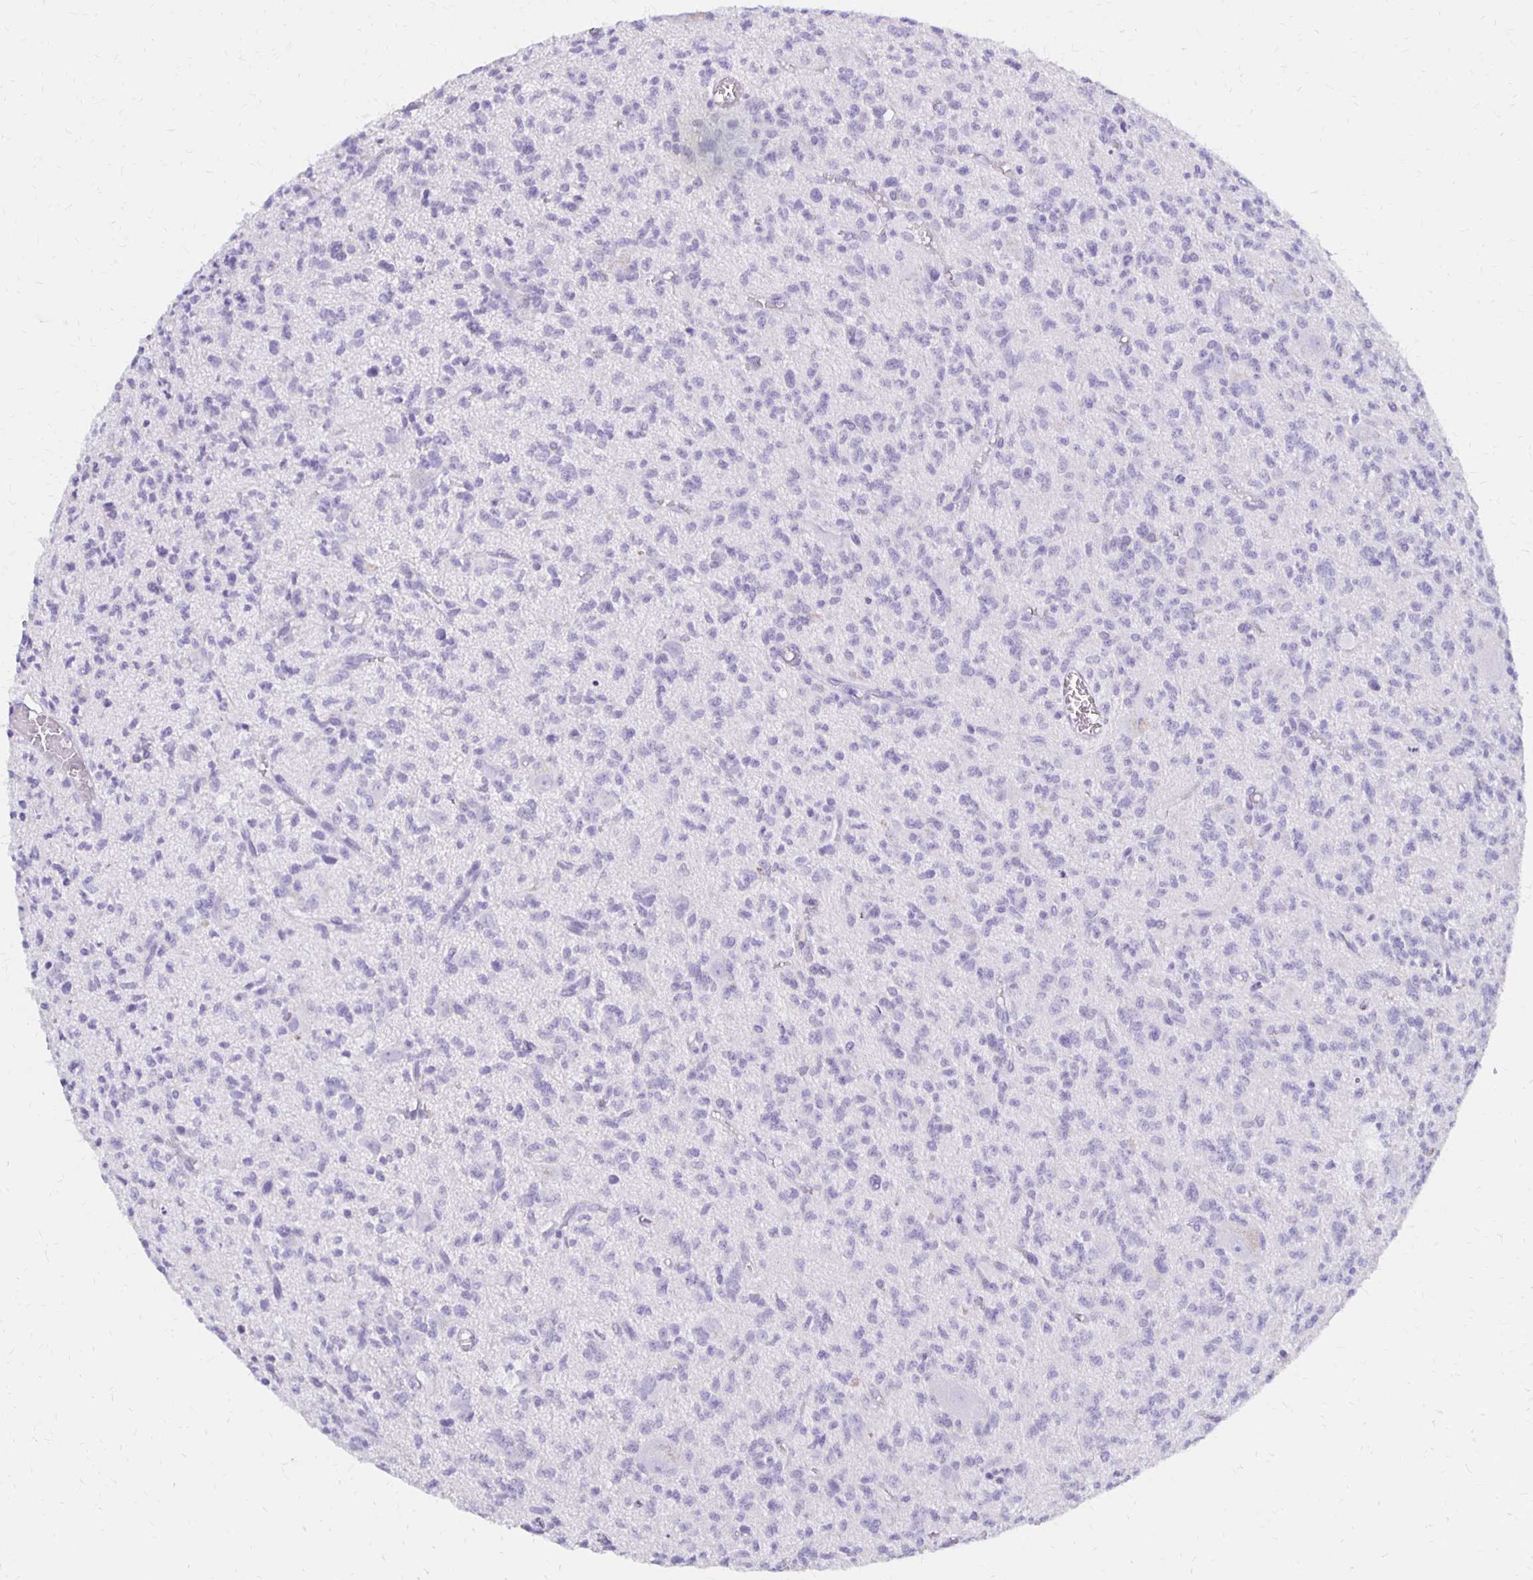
{"staining": {"intensity": "negative", "quantity": "none", "location": "none"}, "tissue": "glioma", "cell_type": "Tumor cells", "image_type": "cancer", "snomed": [{"axis": "morphology", "description": "Glioma, malignant, Low grade"}, {"axis": "topography", "description": "Brain"}], "caption": "This is an IHC photomicrograph of glioma. There is no positivity in tumor cells.", "gene": "FNTB", "patient": {"sex": "male", "age": 64}}